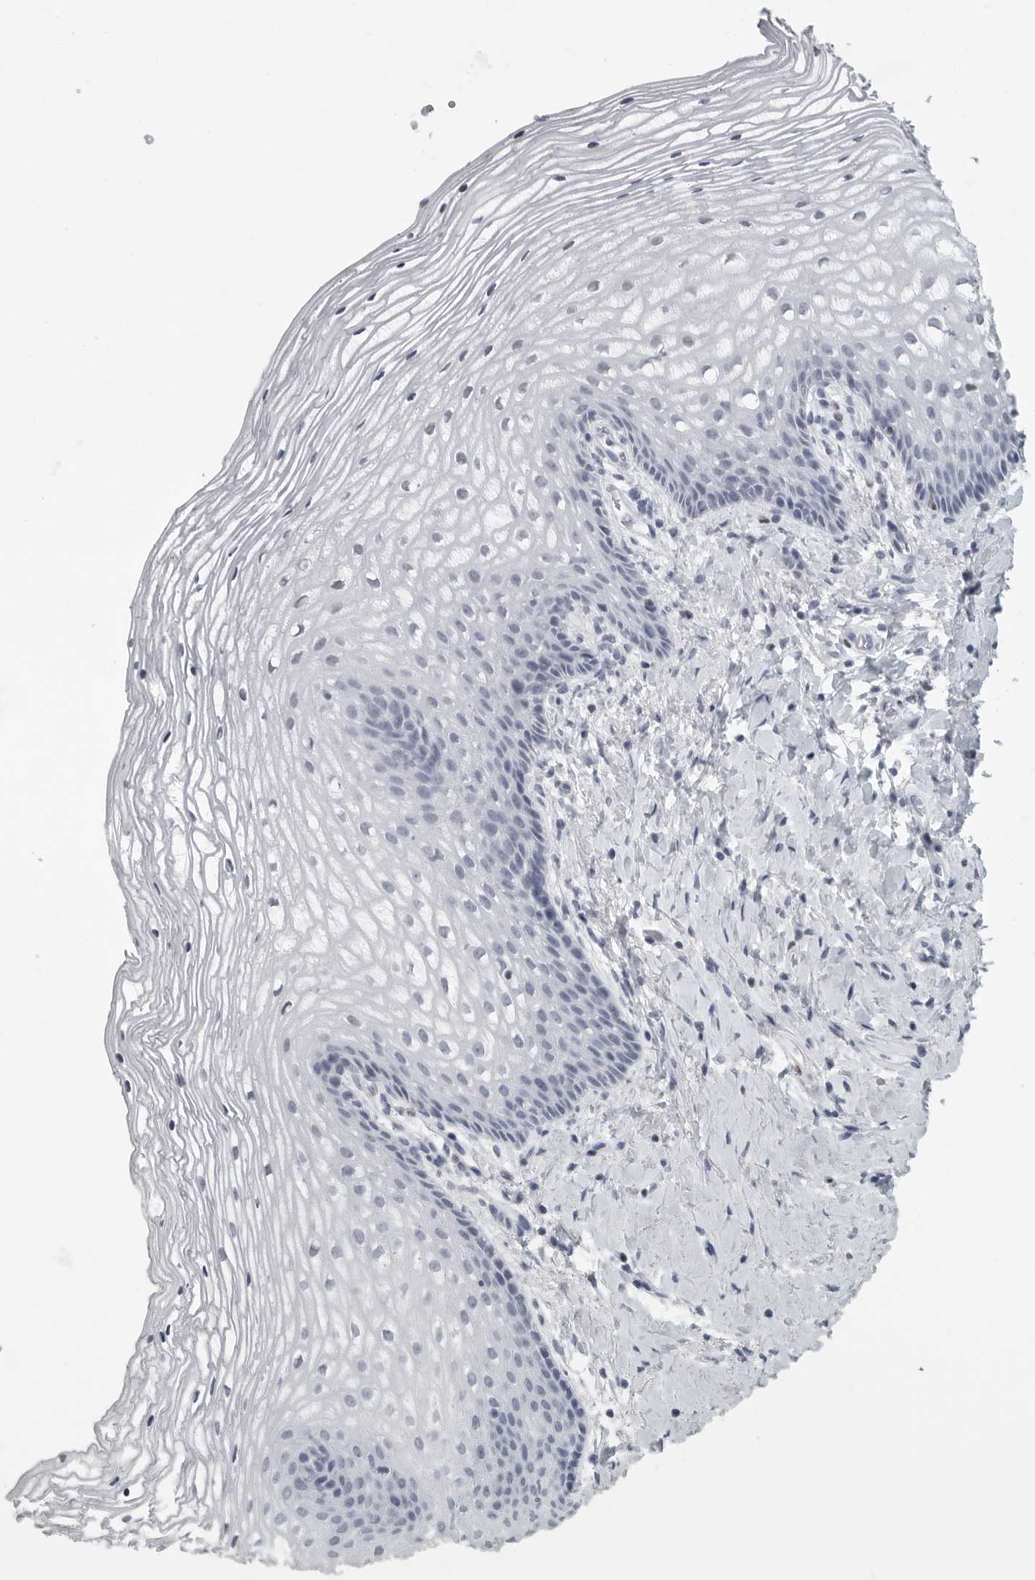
{"staining": {"intensity": "negative", "quantity": "none", "location": "none"}, "tissue": "vagina", "cell_type": "Squamous epithelial cells", "image_type": "normal", "snomed": [{"axis": "morphology", "description": "Normal tissue, NOS"}, {"axis": "topography", "description": "Vagina"}], "caption": "An image of human vagina is negative for staining in squamous epithelial cells. Brightfield microscopy of immunohistochemistry stained with DAB (brown) and hematoxylin (blue), captured at high magnification.", "gene": "SATB2", "patient": {"sex": "female", "age": 60}}